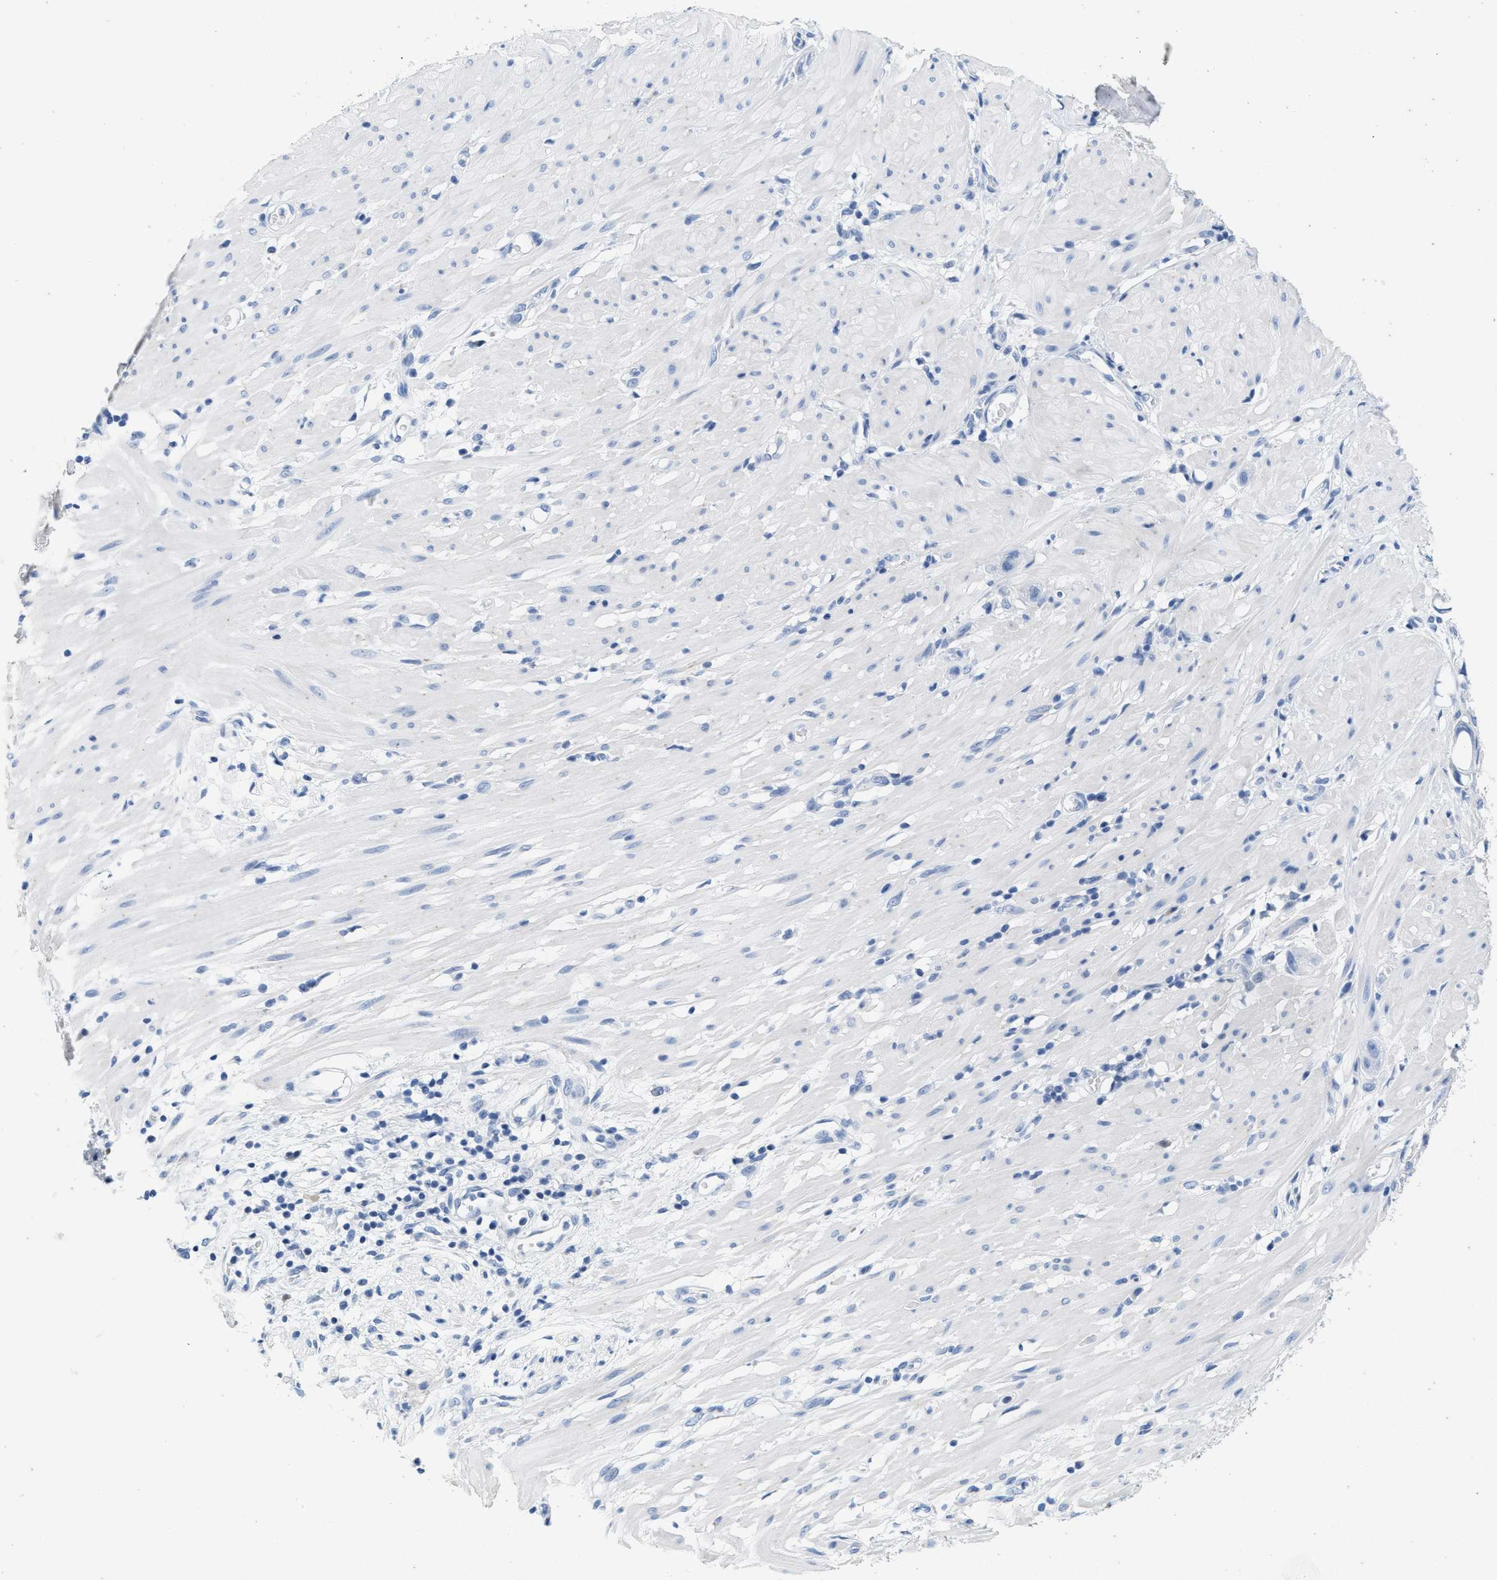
{"staining": {"intensity": "negative", "quantity": "none", "location": "none"}, "tissue": "stomach cancer", "cell_type": "Tumor cells", "image_type": "cancer", "snomed": [{"axis": "morphology", "description": "Adenocarcinoma, NOS"}, {"axis": "topography", "description": "Stomach"}, {"axis": "topography", "description": "Stomach, lower"}], "caption": "Immunohistochemistry (IHC) of stomach adenocarcinoma displays no staining in tumor cells.", "gene": "ABCB11", "patient": {"sex": "female", "age": 48}}